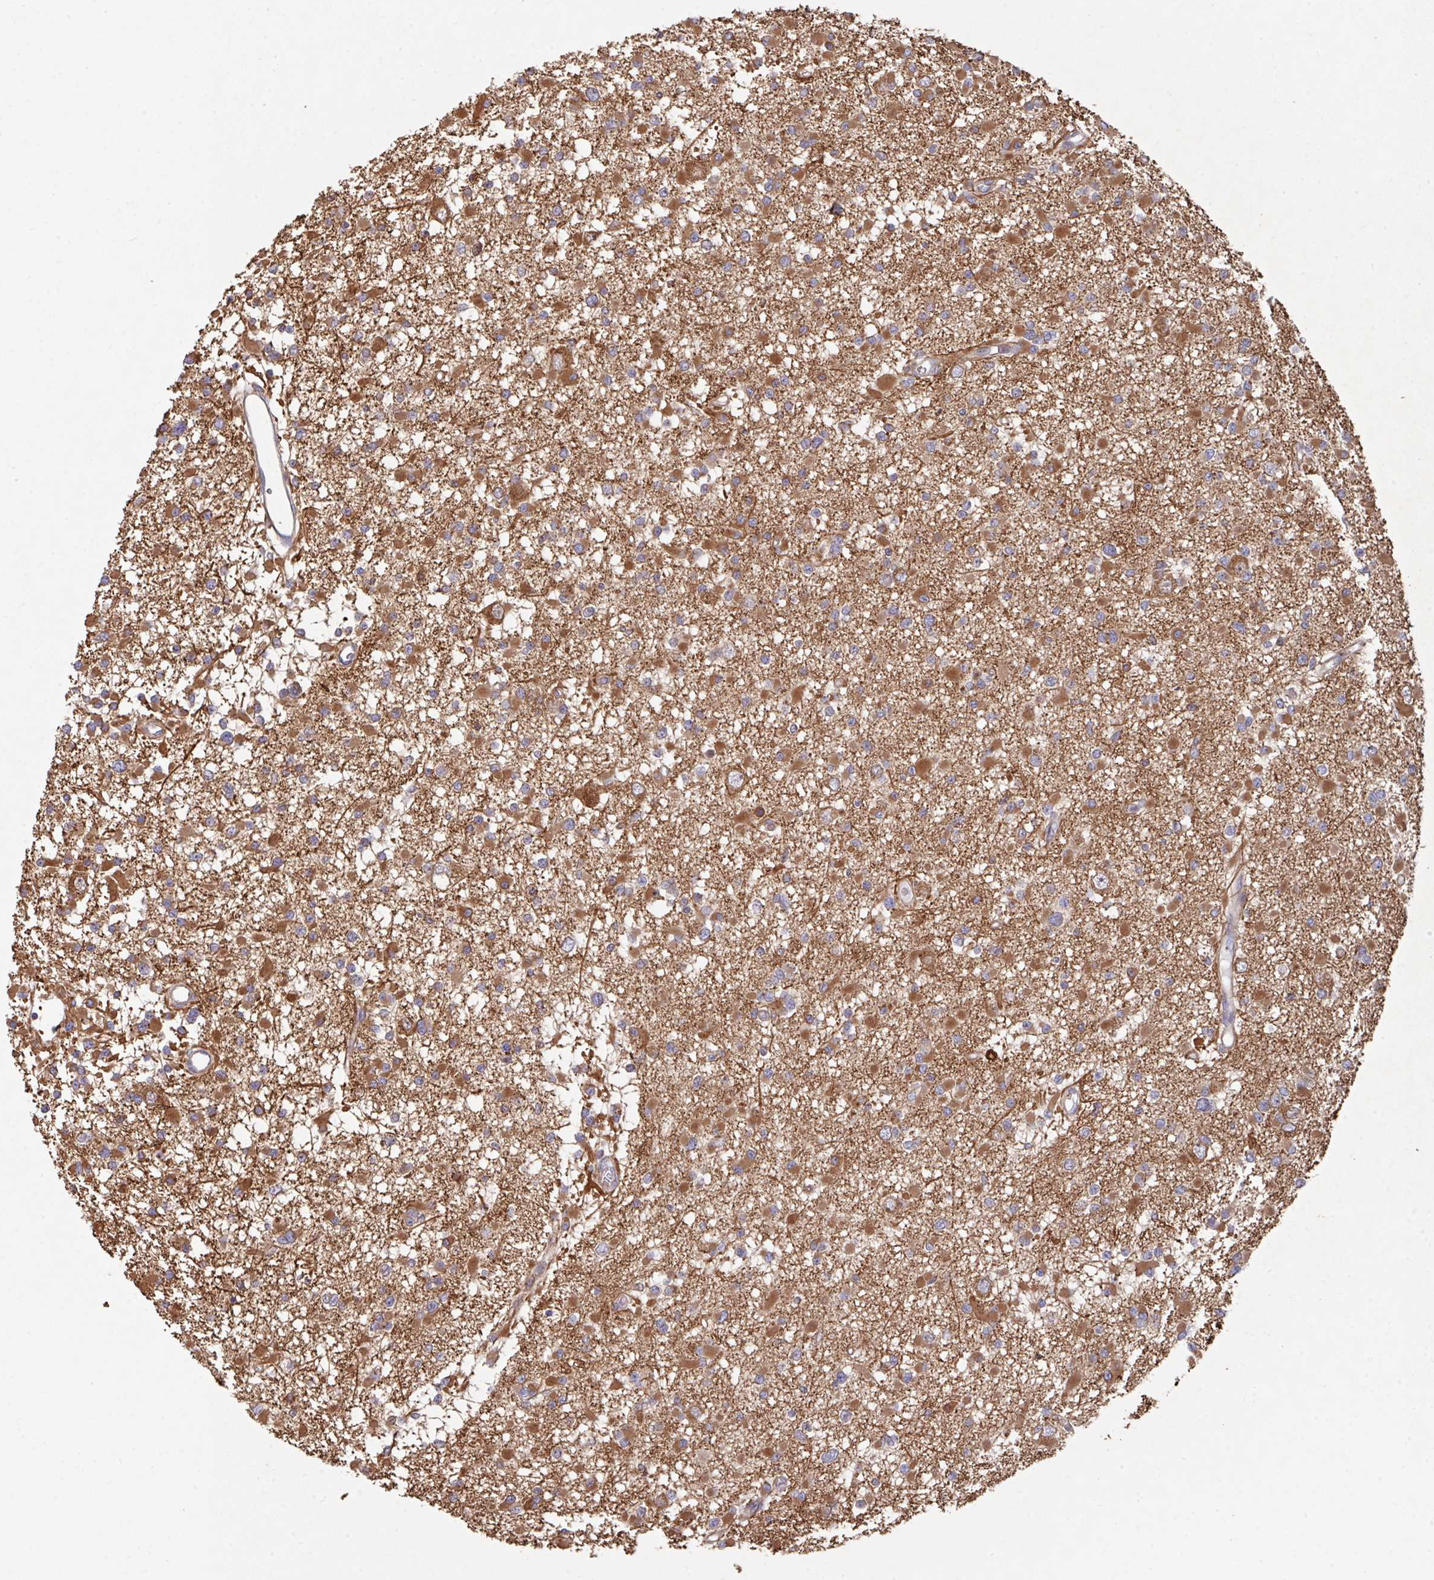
{"staining": {"intensity": "moderate", "quantity": "25%-75%", "location": "cytoplasmic/membranous"}, "tissue": "glioma", "cell_type": "Tumor cells", "image_type": "cancer", "snomed": [{"axis": "morphology", "description": "Glioma, malignant, Low grade"}, {"axis": "topography", "description": "Brain"}], "caption": "Glioma tissue shows moderate cytoplasmic/membranous expression in about 25%-75% of tumor cells", "gene": "TRIM14", "patient": {"sex": "female", "age": 22}}